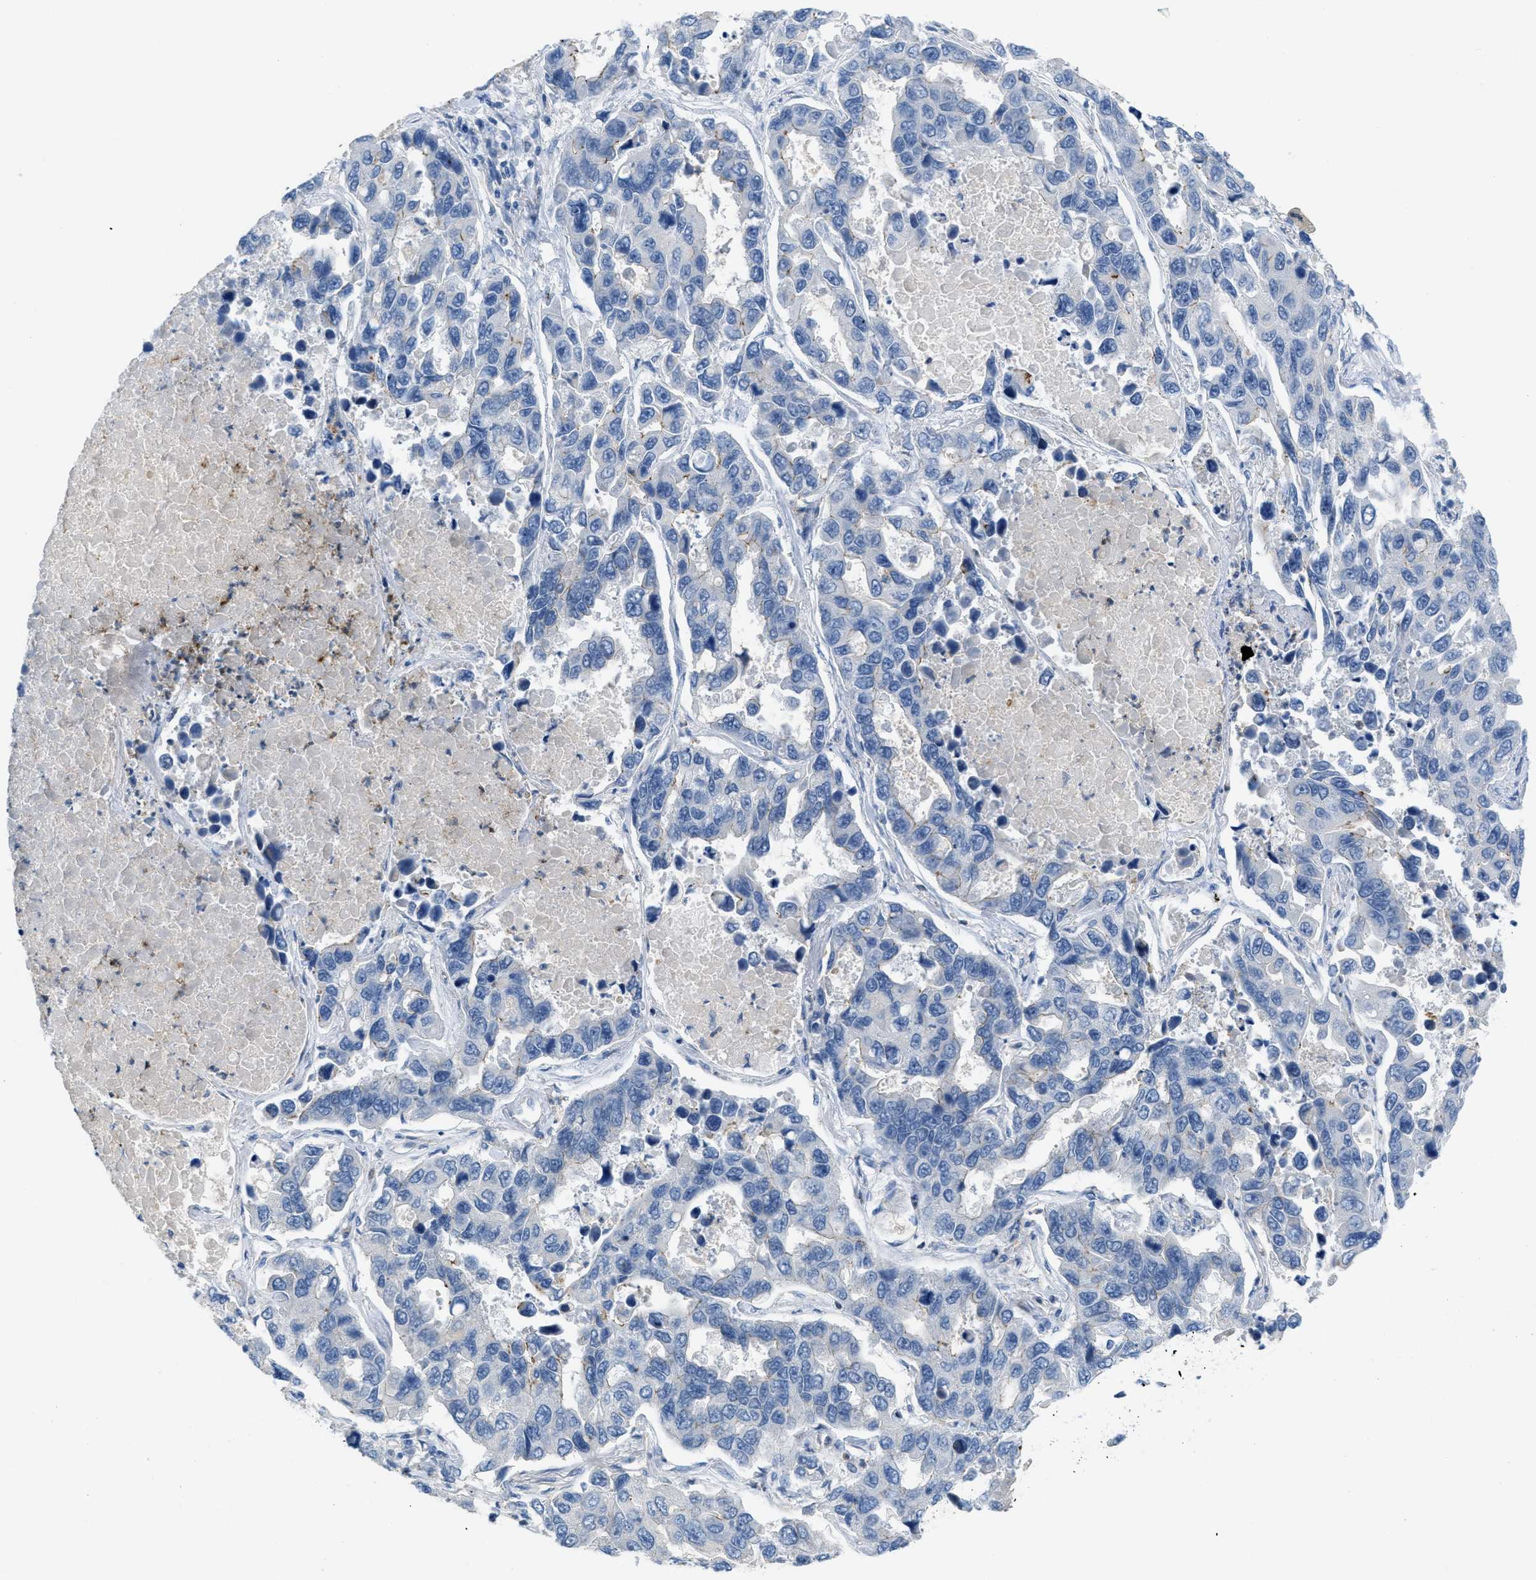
{"staining": {"intensity": "negative", "quantity": "none", "location": "none"}, "tissue": "lung cancer", "cell_type": "Tumor cells", "image_type": "cancer", "snomed": [{"axis": "morphology", "description": "Adenocarcinoma, NOS"}, {"axis": "topography", "description": "Lung"}], "caption": "Image shows no protein expression in tumor cells of lung adenocarcinoma tissue.", "gene": "CRB3", "patient": {"sex": "male", "age": 64}}